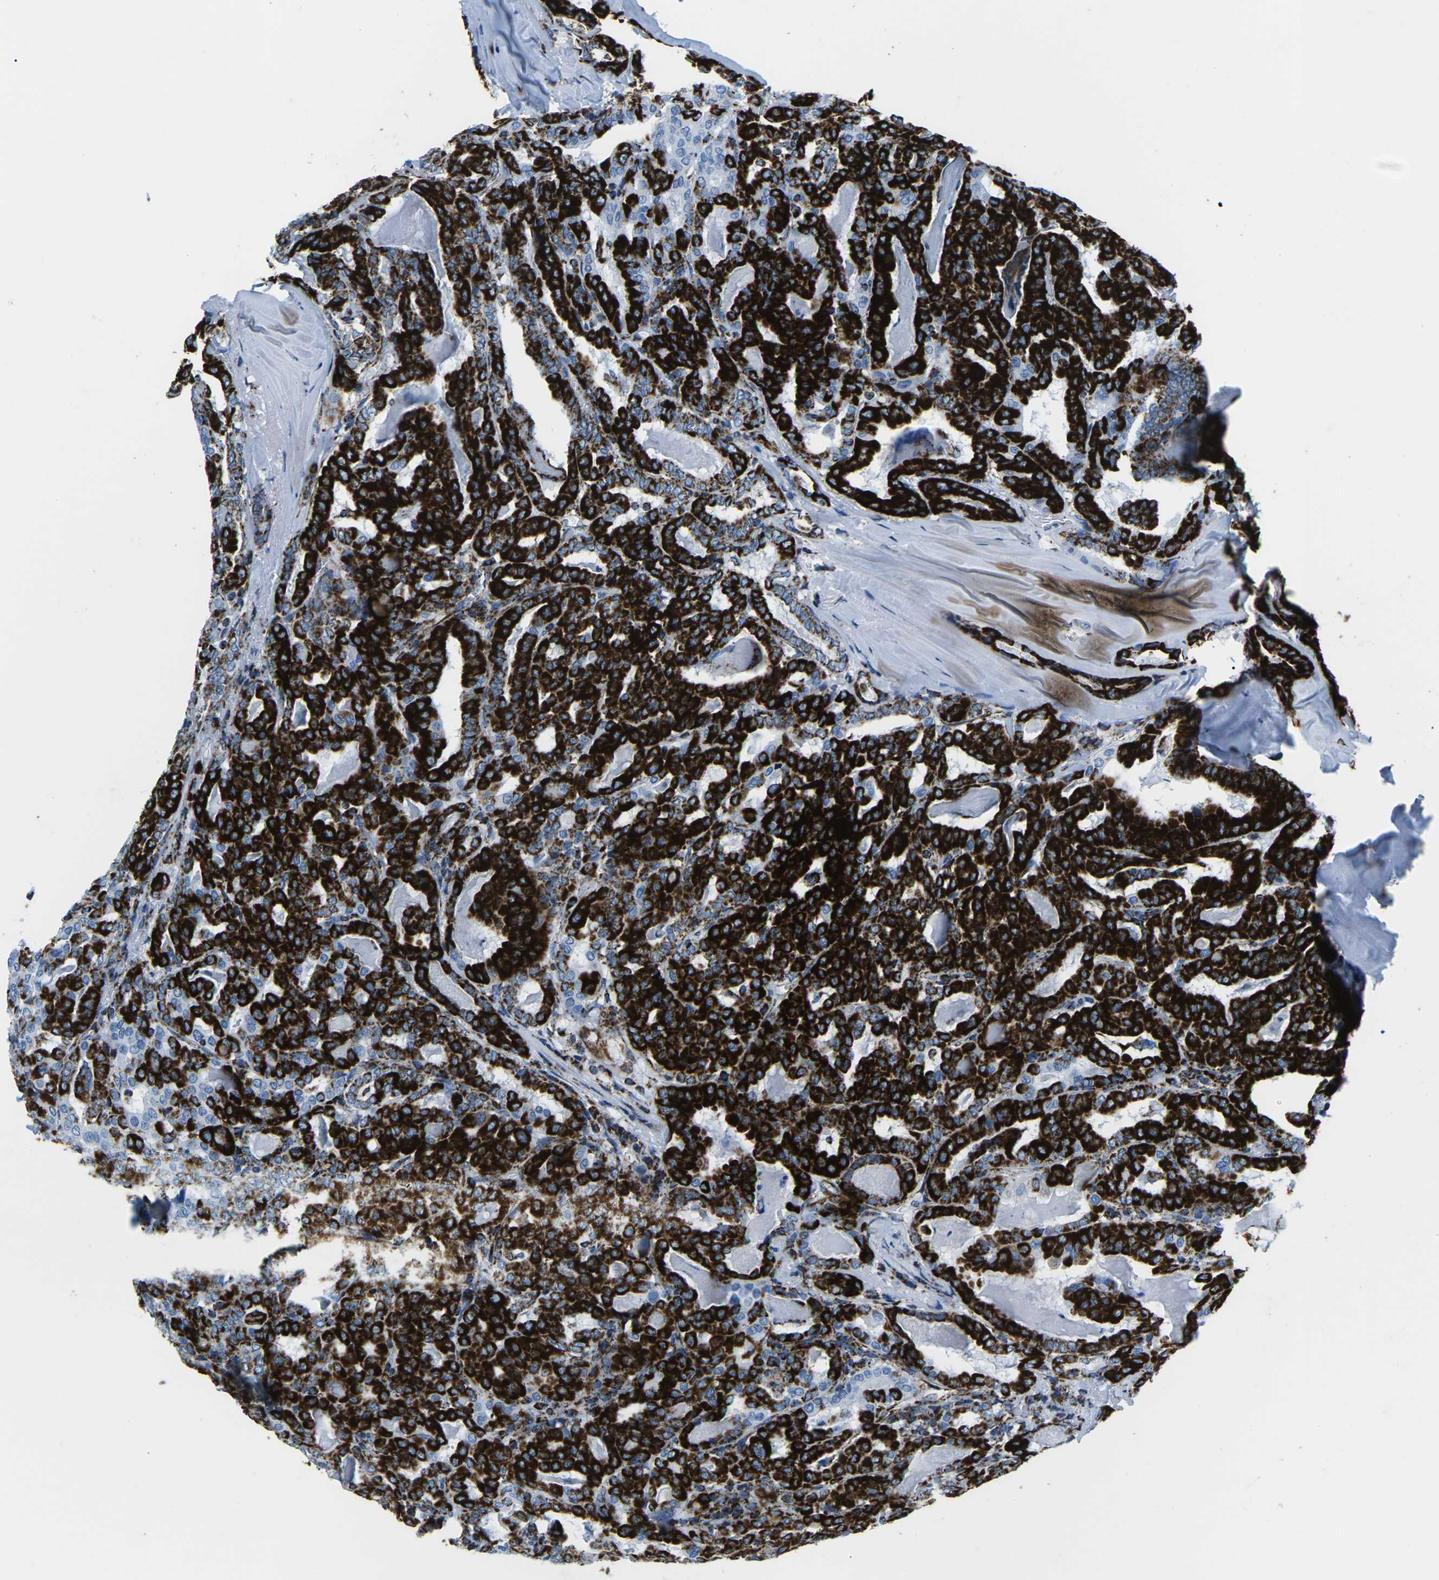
{"staining": {"intensity": "strong", "quantity": ">75%", "location": "cytoplasmic/membranous"}, "tissue": "thyroid cancer", "cell_type": "Tumor cells", "image_type": "cancer", "snomed": [{"axis": "morphology", "description": "Papillary adenocarcinoma, NOS"}, {"axis": "topography", "description": "Thyroid gland"}], "caption": "Papillary adenocarcinoma (thyroid) was stained to show a protein in brown. There is high levels of strong cytoplasmic/membranous positivity in about >75% of tumor cells.", "gene": "COX6C", "patient": {"sex": "female", "age": 42}}